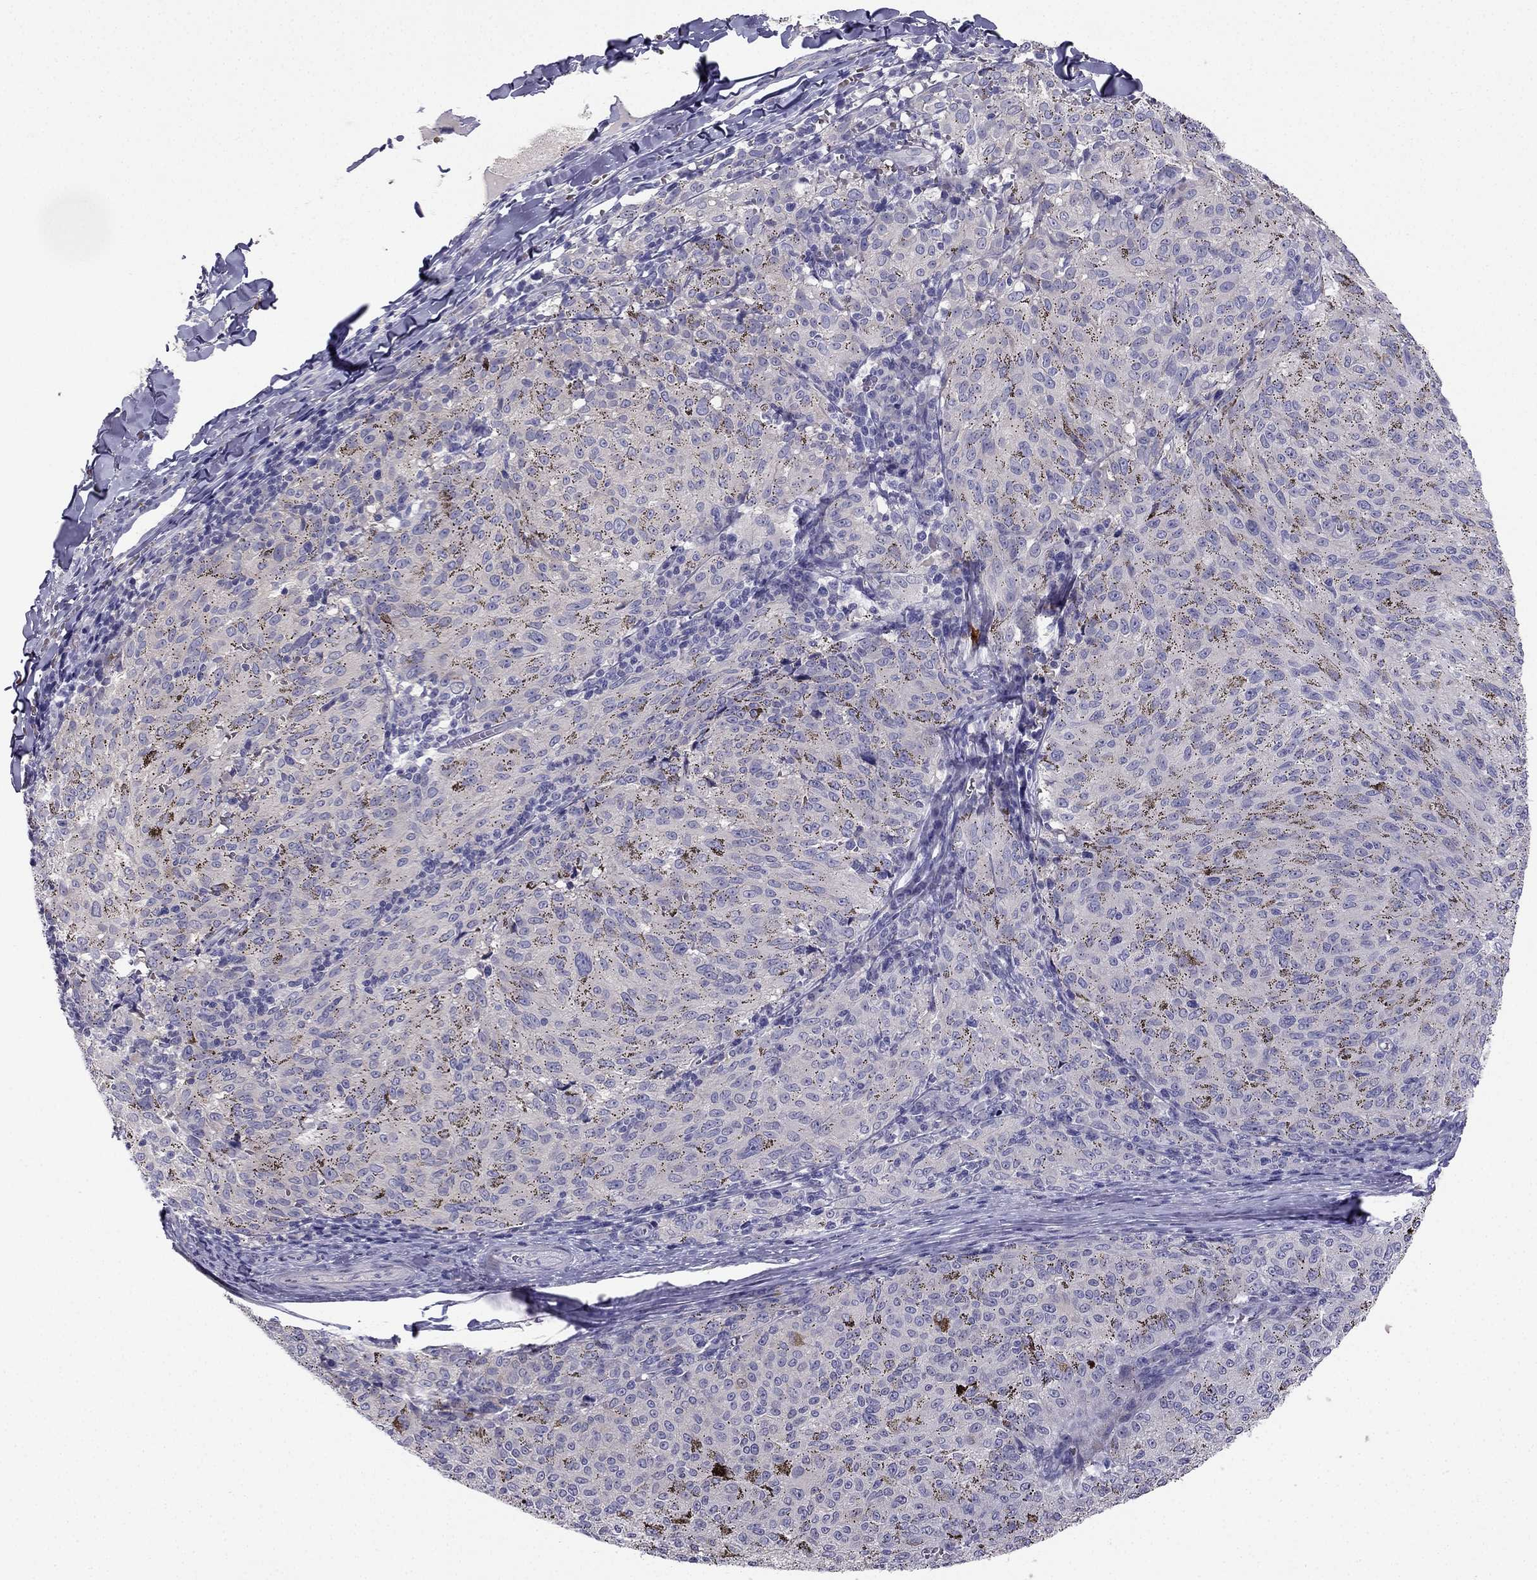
{"staining": {"intensity": "negative", "quantity": "none", "location": "none"}, "tissue": "melanoma", "cell_type": "Tumor cells", "image_type": "cancer", "snomed": [{"axis": "morphology", "description": "Malignant melanoma, NOS"}, {"axis": "topography", "description": "Skin"}], "caption": "Melanoma was stained to show a protein in brown. There is no significant staining in tumor cells.", "gene": "RSPH14", "patient": {"sex": "female", "age": 72}}